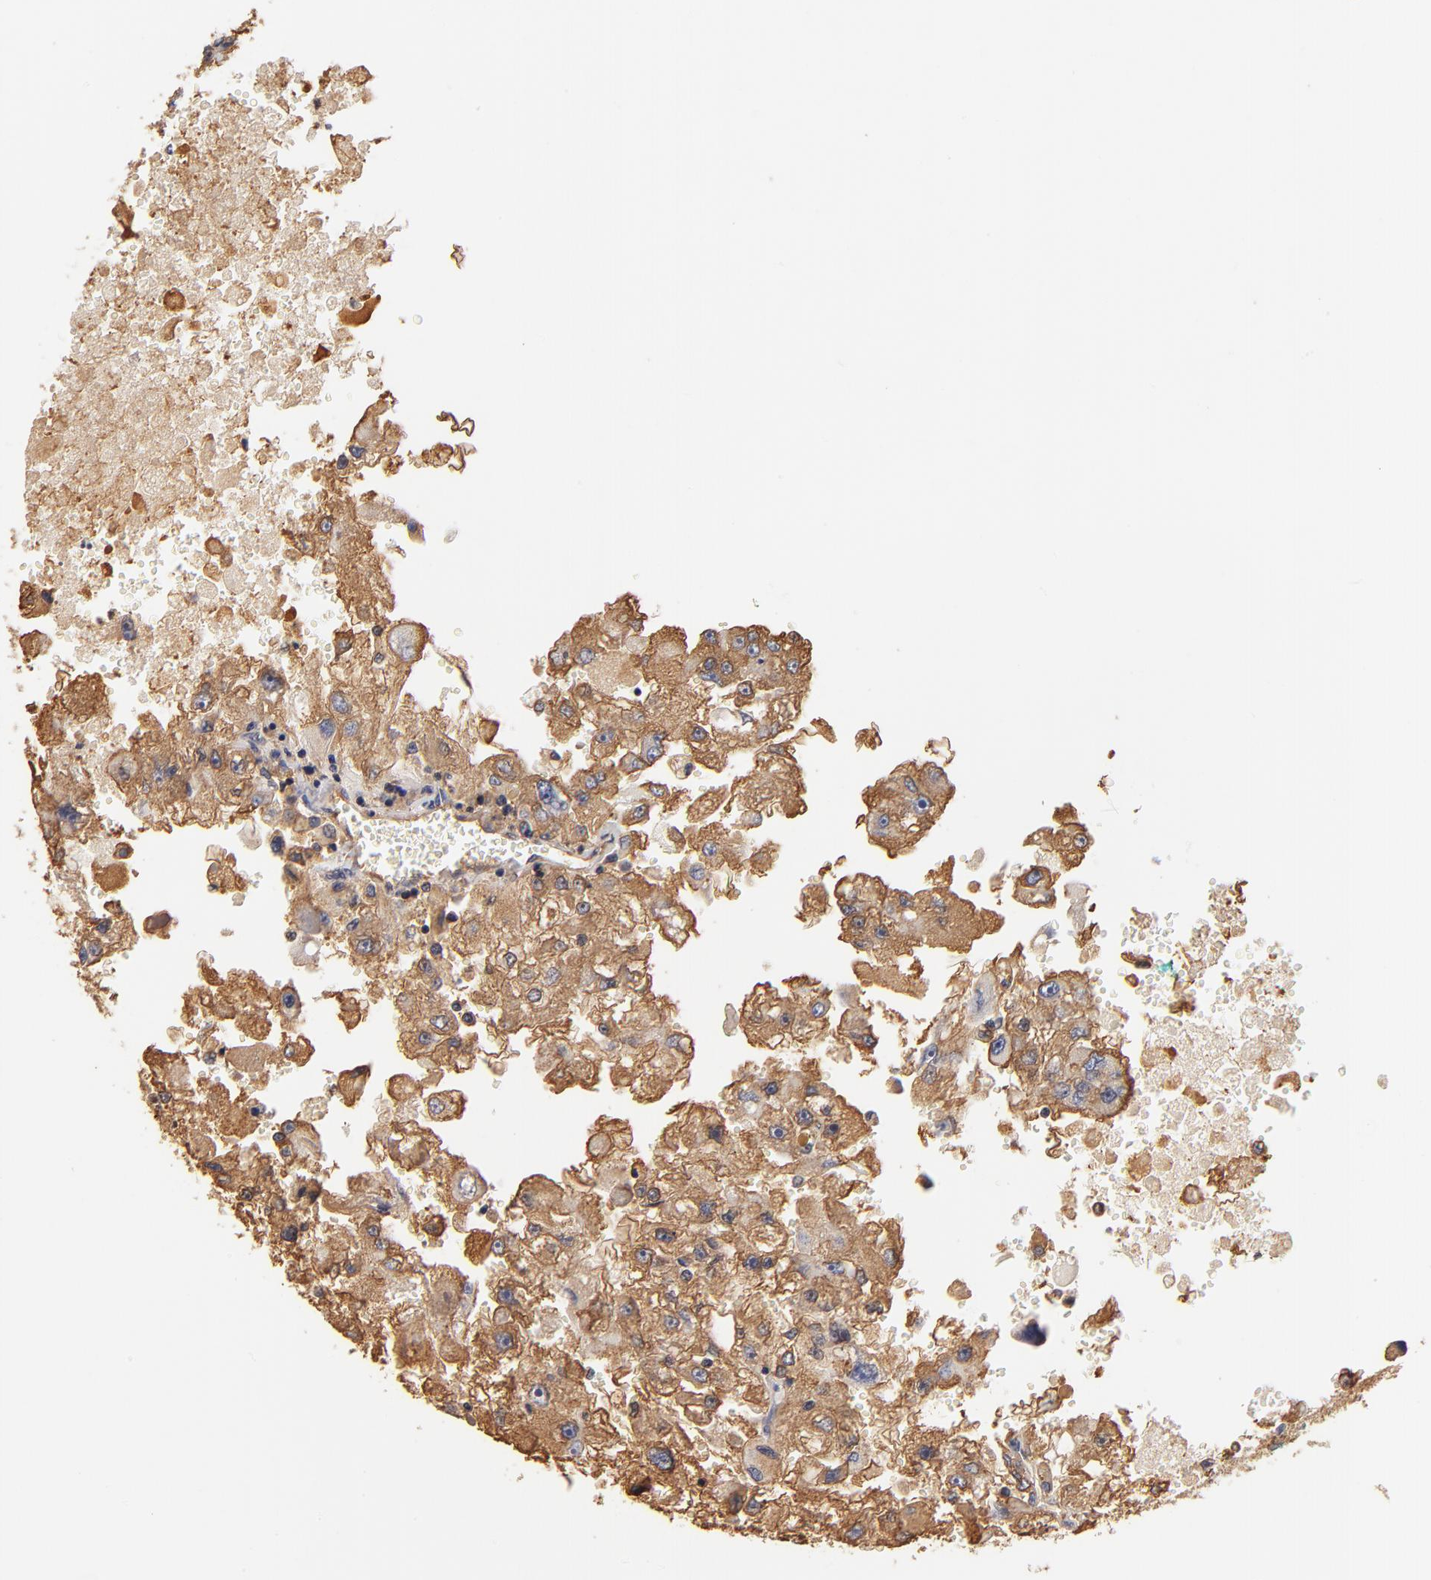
{"staining": {"intensity": "moderate", "quantity": "25%-75%", "location": "cytoplasmic/membranous"}, "tissue": "renal cancer", "cell_type": "Tumor cells", "image_type": "cancer", "snomed": [{"axis": "morphology", "description": "Adenocarcinoma, NOS"}, {"axis": "topography", "description": "Kidney"}], "caption": "Renal adenocarcinoma stained with IHC displays moderate cytoplasmic/membranous positivity in about 25%-75% of tumor cells. (Stains: DAB in brown, nuclei in blue, Microscopy: brightfield microscopy at high magnification).", "gene": "FCMR", "patient": {"sex": "female", "age": 83}}